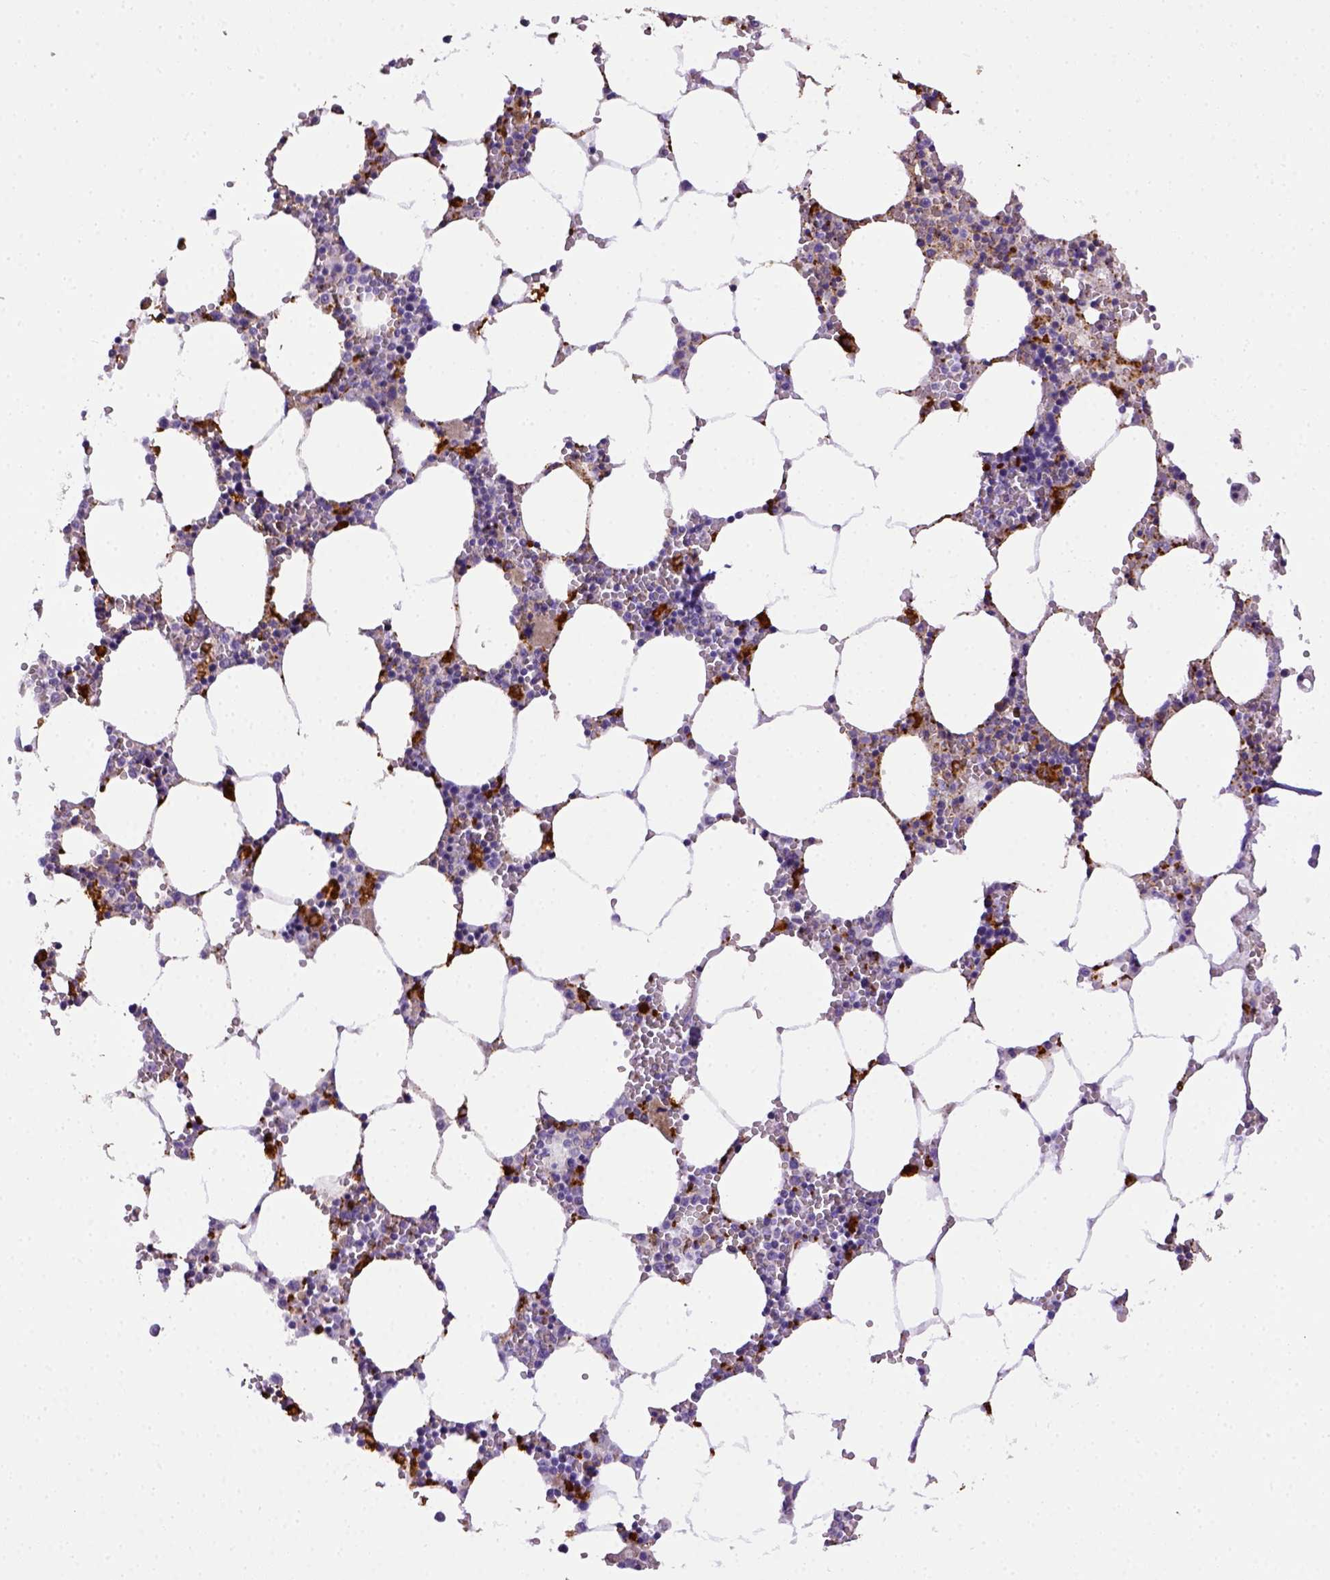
{"staining": {"intensity": "strong", "quantity": "<25%", "location": "cytoplasmic/membranous"}, "tissue": "bone marrow", "cell_type": "Hematopoietic cells", "image_type": "normal", "snomed": [{"axis": "morphology", "description": "Normal tissue, NOS"}, {"axis": "topography", "description": "Bone marrow"}], "caption": "Protein expression analysis of benign human bone marrow reveals strong cytoplasmic/membranous expression in about <25% of hematopoietic cells.", "gene": "CD68", "patient": {"sex": "female", "age": 64}}